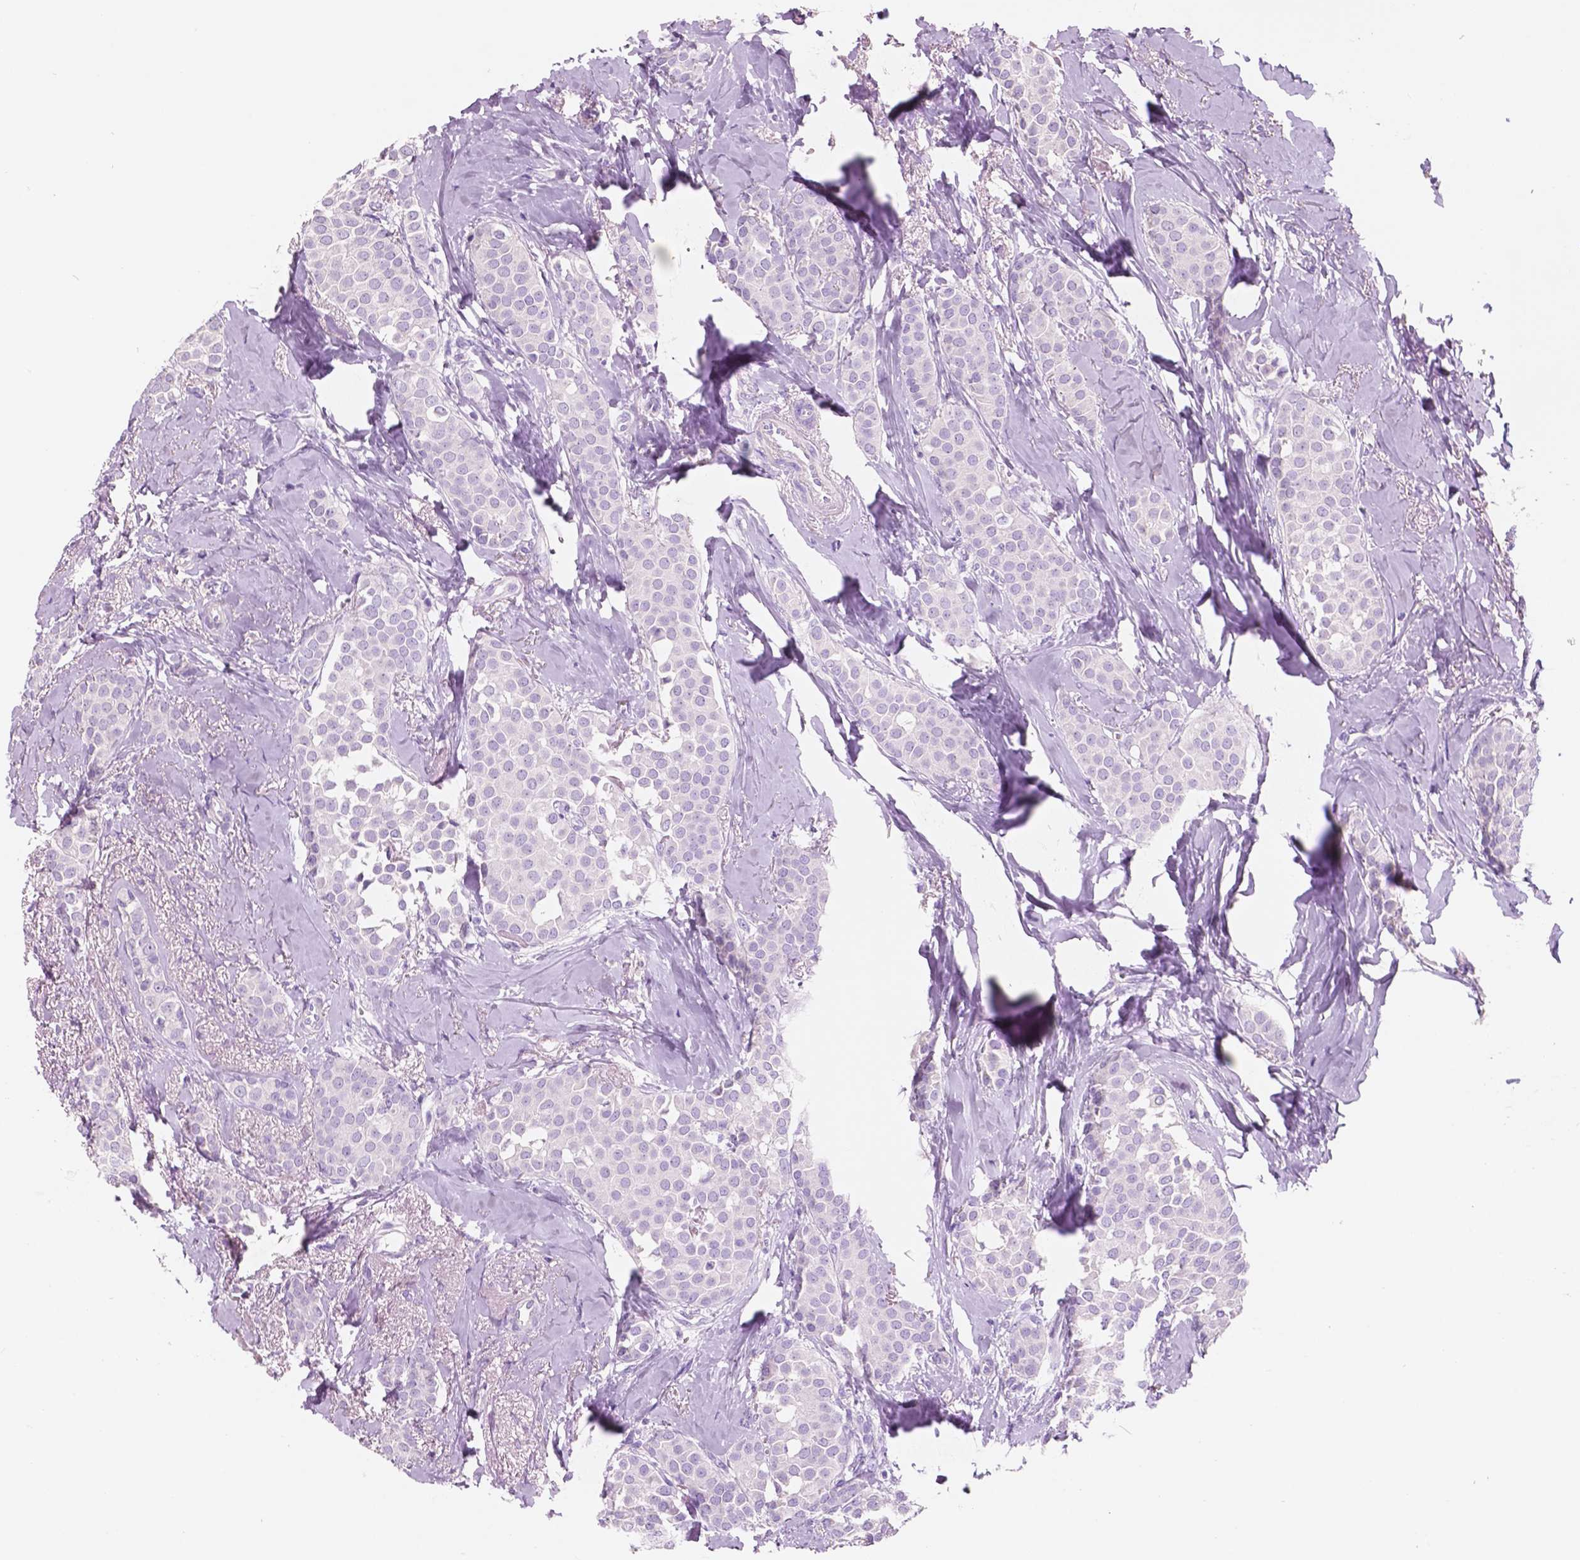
{"staining": {"intensity": "negative", "quantity": "none", "location": "none"}, "tissue": "breast cancer", "cell_type": "Tumor cells", "image_type": "cancer", "snomed": [{"axis": "morphology", "description": "Duct carcinoma"}, {"axis": "topography", "description": "Breast"}], "caption": "Immunohistochemistry histopathology image of breast cancer stained for a protein (brown), which shows no staining in tumor cells. The staining was performed using DAB (3,3'-diaminobenzidine) to visualize the protein expression in brown, while the nuclei were stained in blue with hematoxylin (Magnification: 20x).", "gene": "CUZD1", "patient": {"sex": "female", "age": 79}}